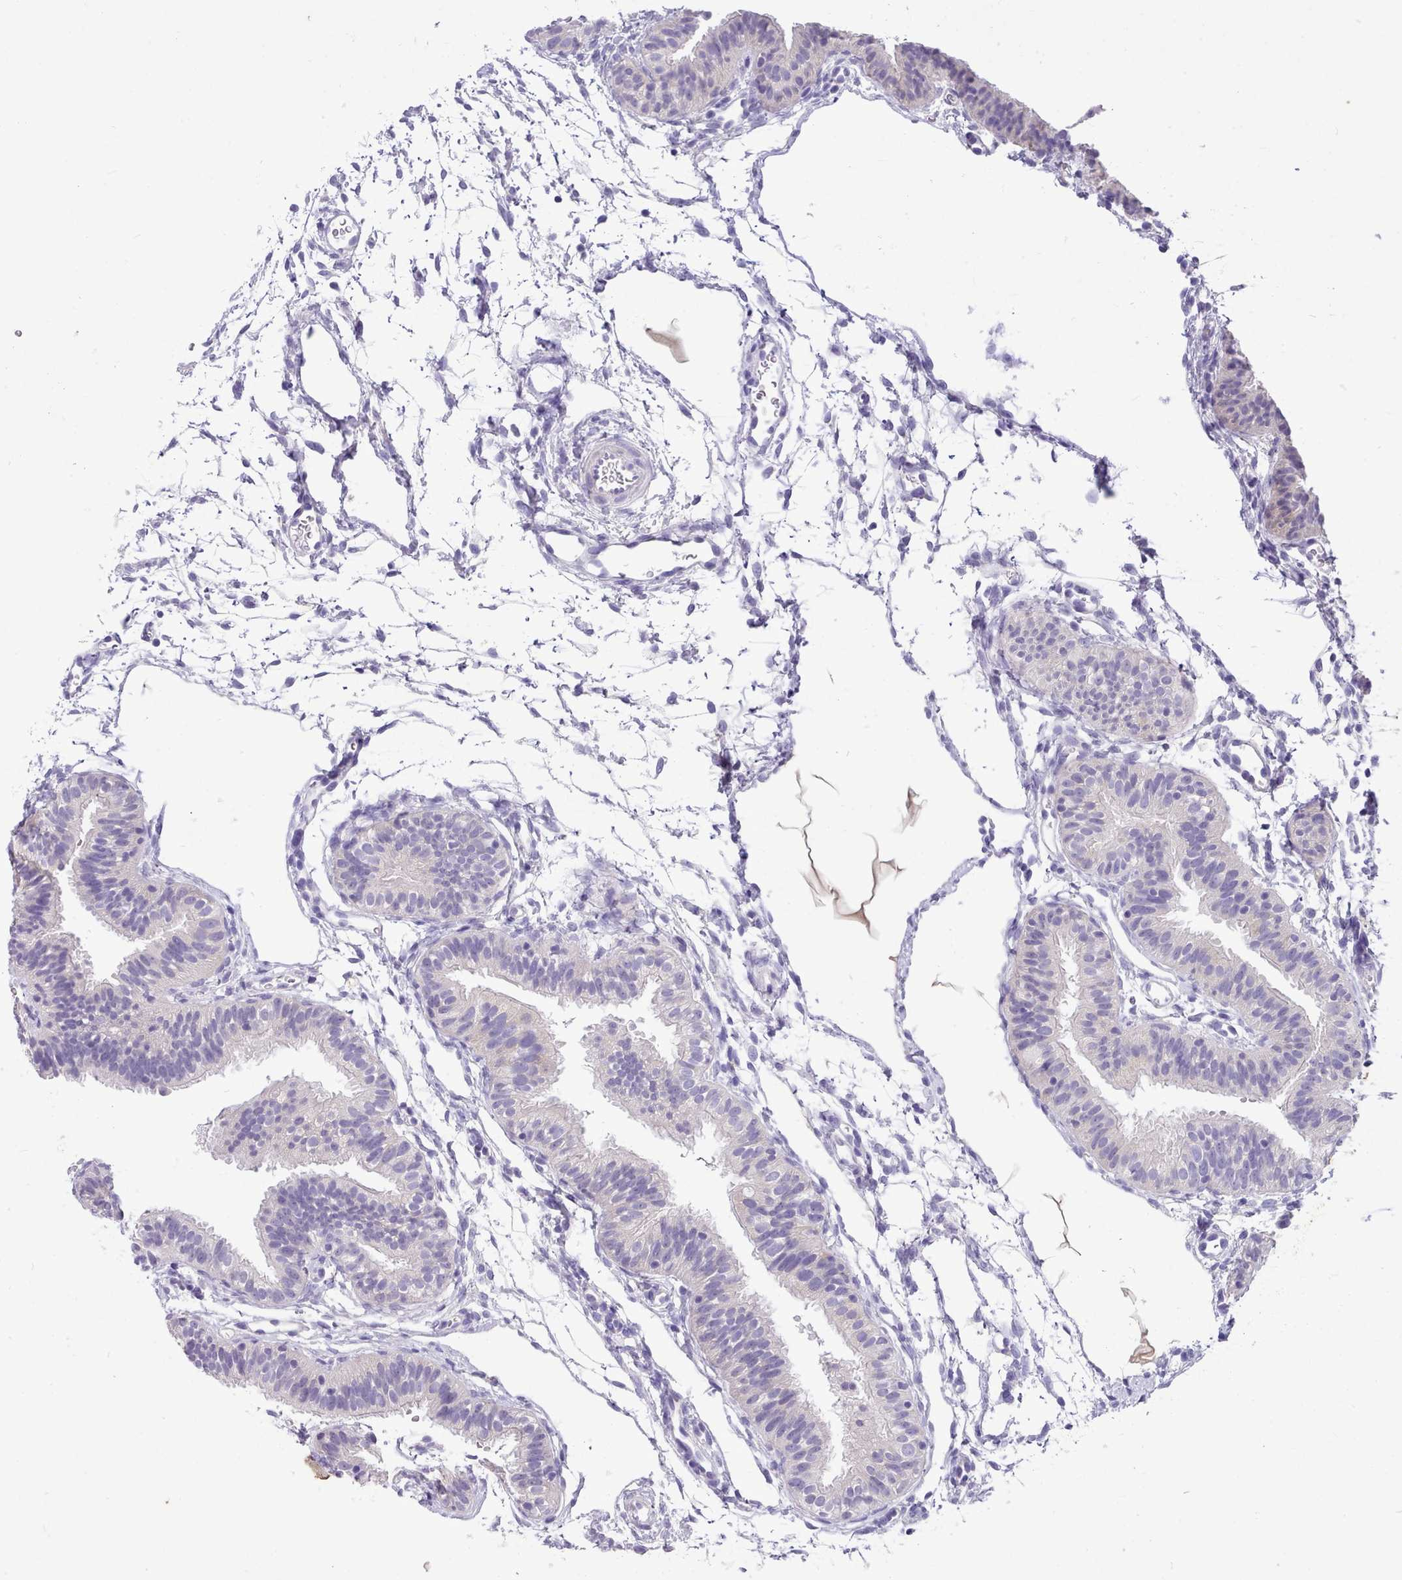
{"staining": {"intensity": "negative", "quantity": "none", "location": "none"}, "tissue": "fallopian tube", "cell_type": "Glandular cells", "image_type": "normal", "snomed": [{"axis": "morphology", "description": "Normal tissue, NOS"}, {"axis": "topography", "description": "Fallopian tube"}], "caption": "Glandular cells are negative for brown protein staining in normal fallopian tube. (DAB immunohistochemistry (IHC) with hematoxylin counter stain).", "gene": "FAM83E", "patient": {"sex": "female", "age": 35}}